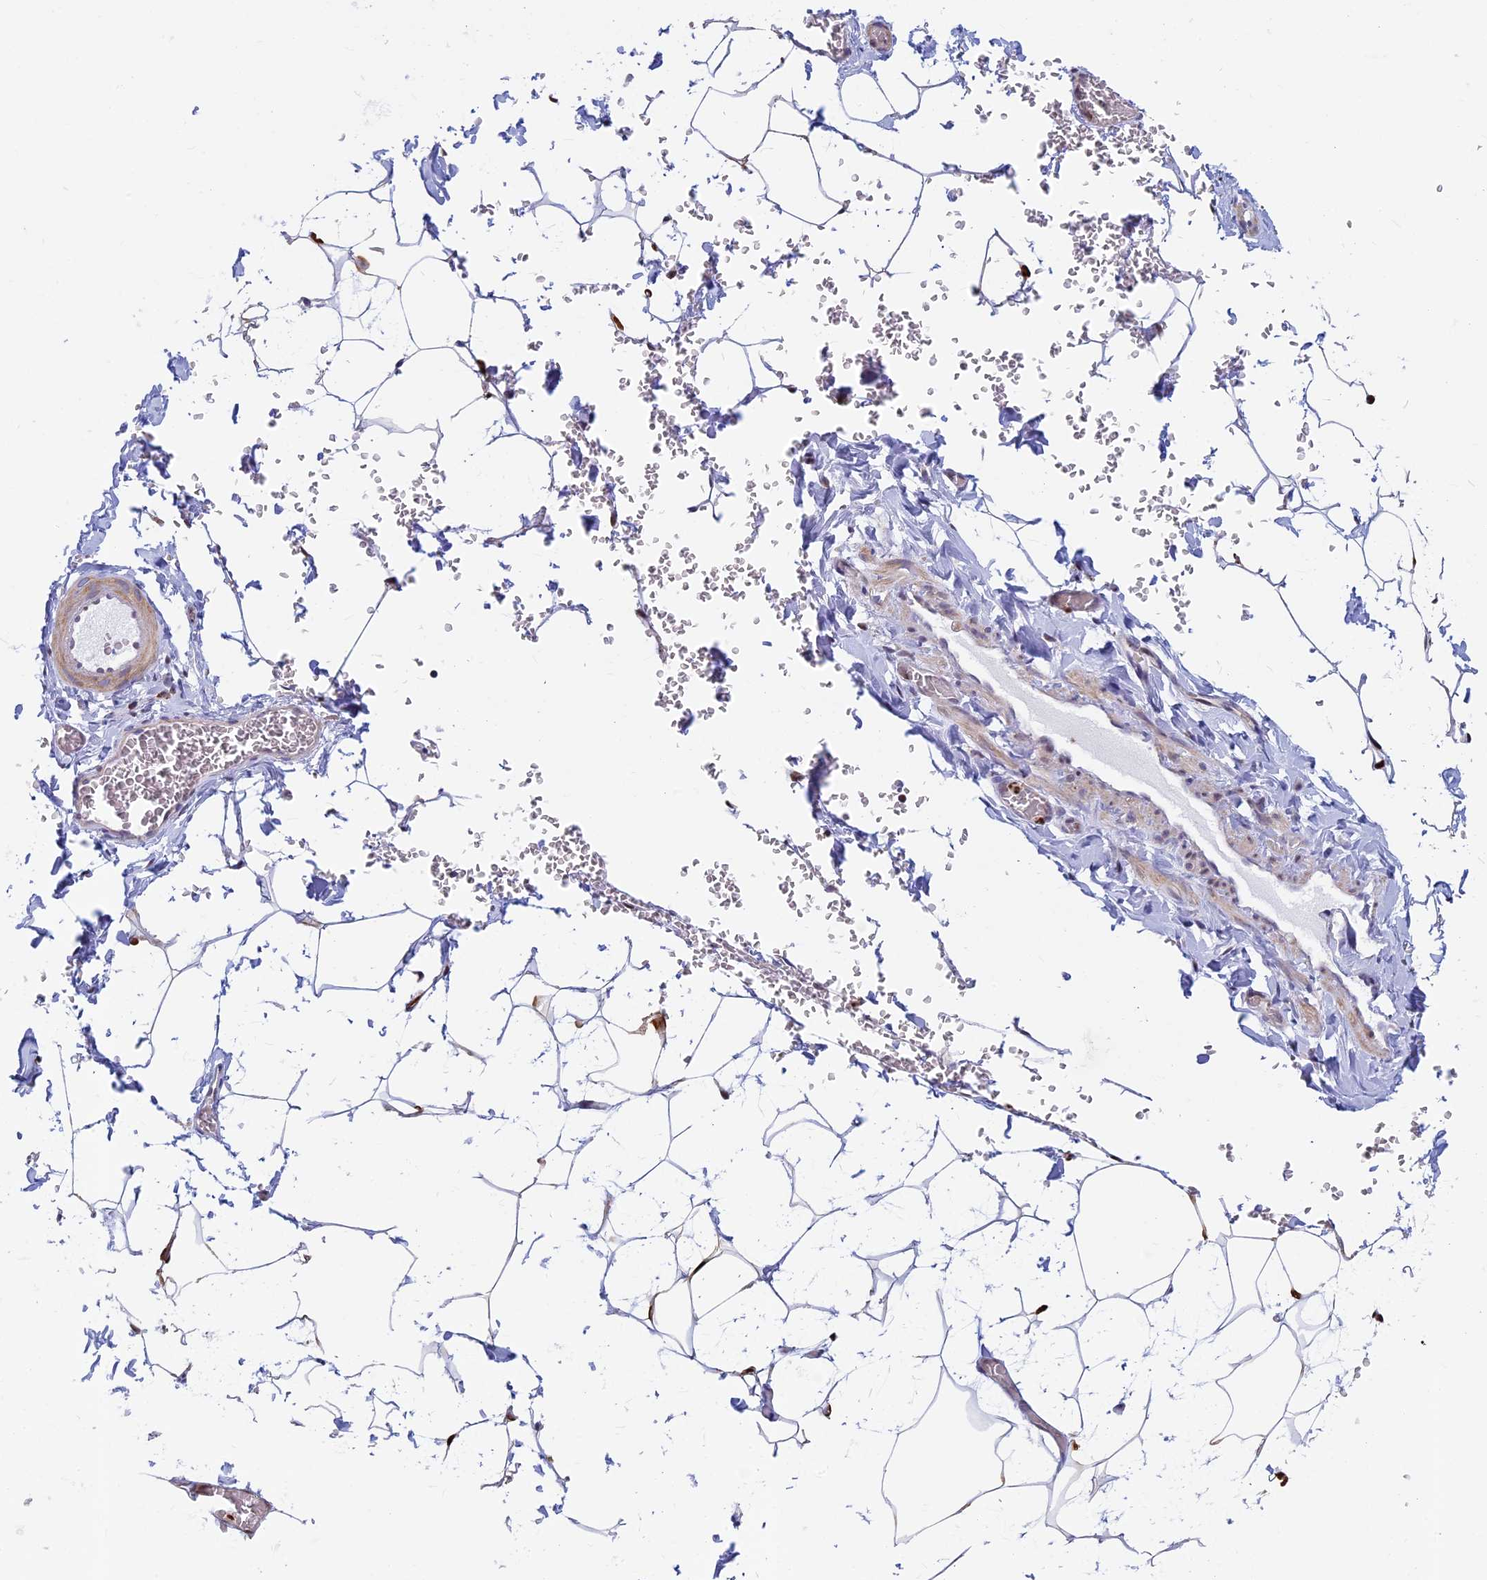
{"staining": {"intensity": "negative", "quantity": "none", "location": "none"}, "tissue": "adipose tissue", "cell_type": "Adipocytes", "image_type": "normal", "snomed": [{"axis": "morphology", "description": "Normal tissue, NOS"}, {"axis": "topography", "description": "Gallbladder"}, {"axis": "topography", "description": "Peripheral nerve tissue"}], "caption": "This micrograph is of benign adipose tissue stained with immunohistochemistry (IHC) to label a protein in brown with the nuclei are counter-stained blue. There is no expression in adipocytes. (Stains: DAB (3,3'-diaminobenzidine) IHC with hematoxylin counter stain, Microscopy: brightfield microscopy at high magnification).", "gene": "ACSS1", "patient": {"sex": "male", "age": 38}}